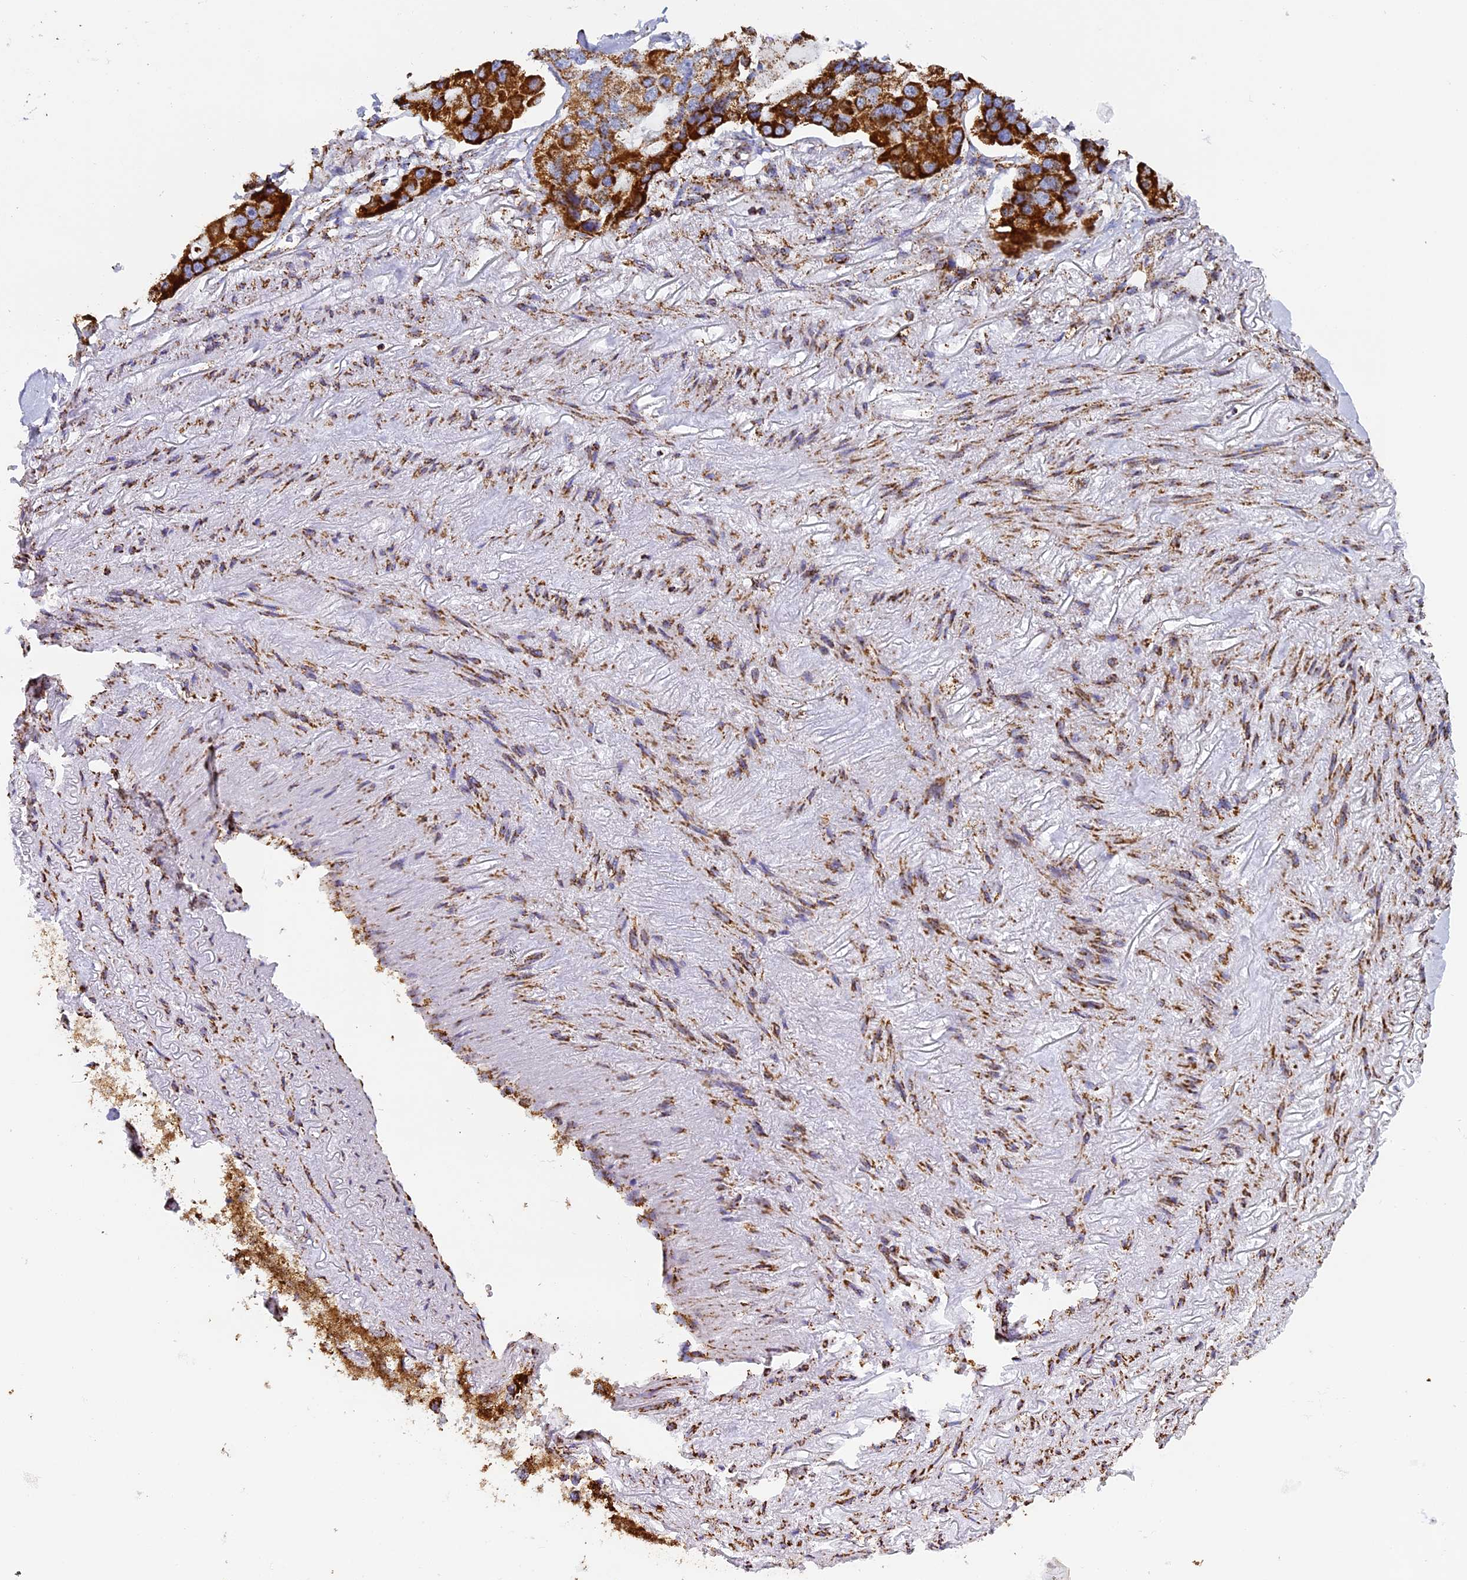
{"staining": {"intensity": "strong", "quantity": ">75%", "location": "cytoplasmic/membranous"}, "tissue": "lung cancer", "cell_type": "Tumor cells", "image_type": "cancer", "snomed": [{"axis": "morphology", "description": "Adenocarcinoma, NOS"}, {"axis": "topography", "description": "Lung"}], "caption": "Tumor cells exhibit high levels of strong cytoplasmic/membranous positivity in approximately >75% of cells in human lung adenocarcinoma. The staining is performed using DAB brown chromogen to label protein expression. The nuclei are counter-stained blue using hematoxylin.", "gene": "STK17A", "patient": {"sex": "female", "age": 54}}